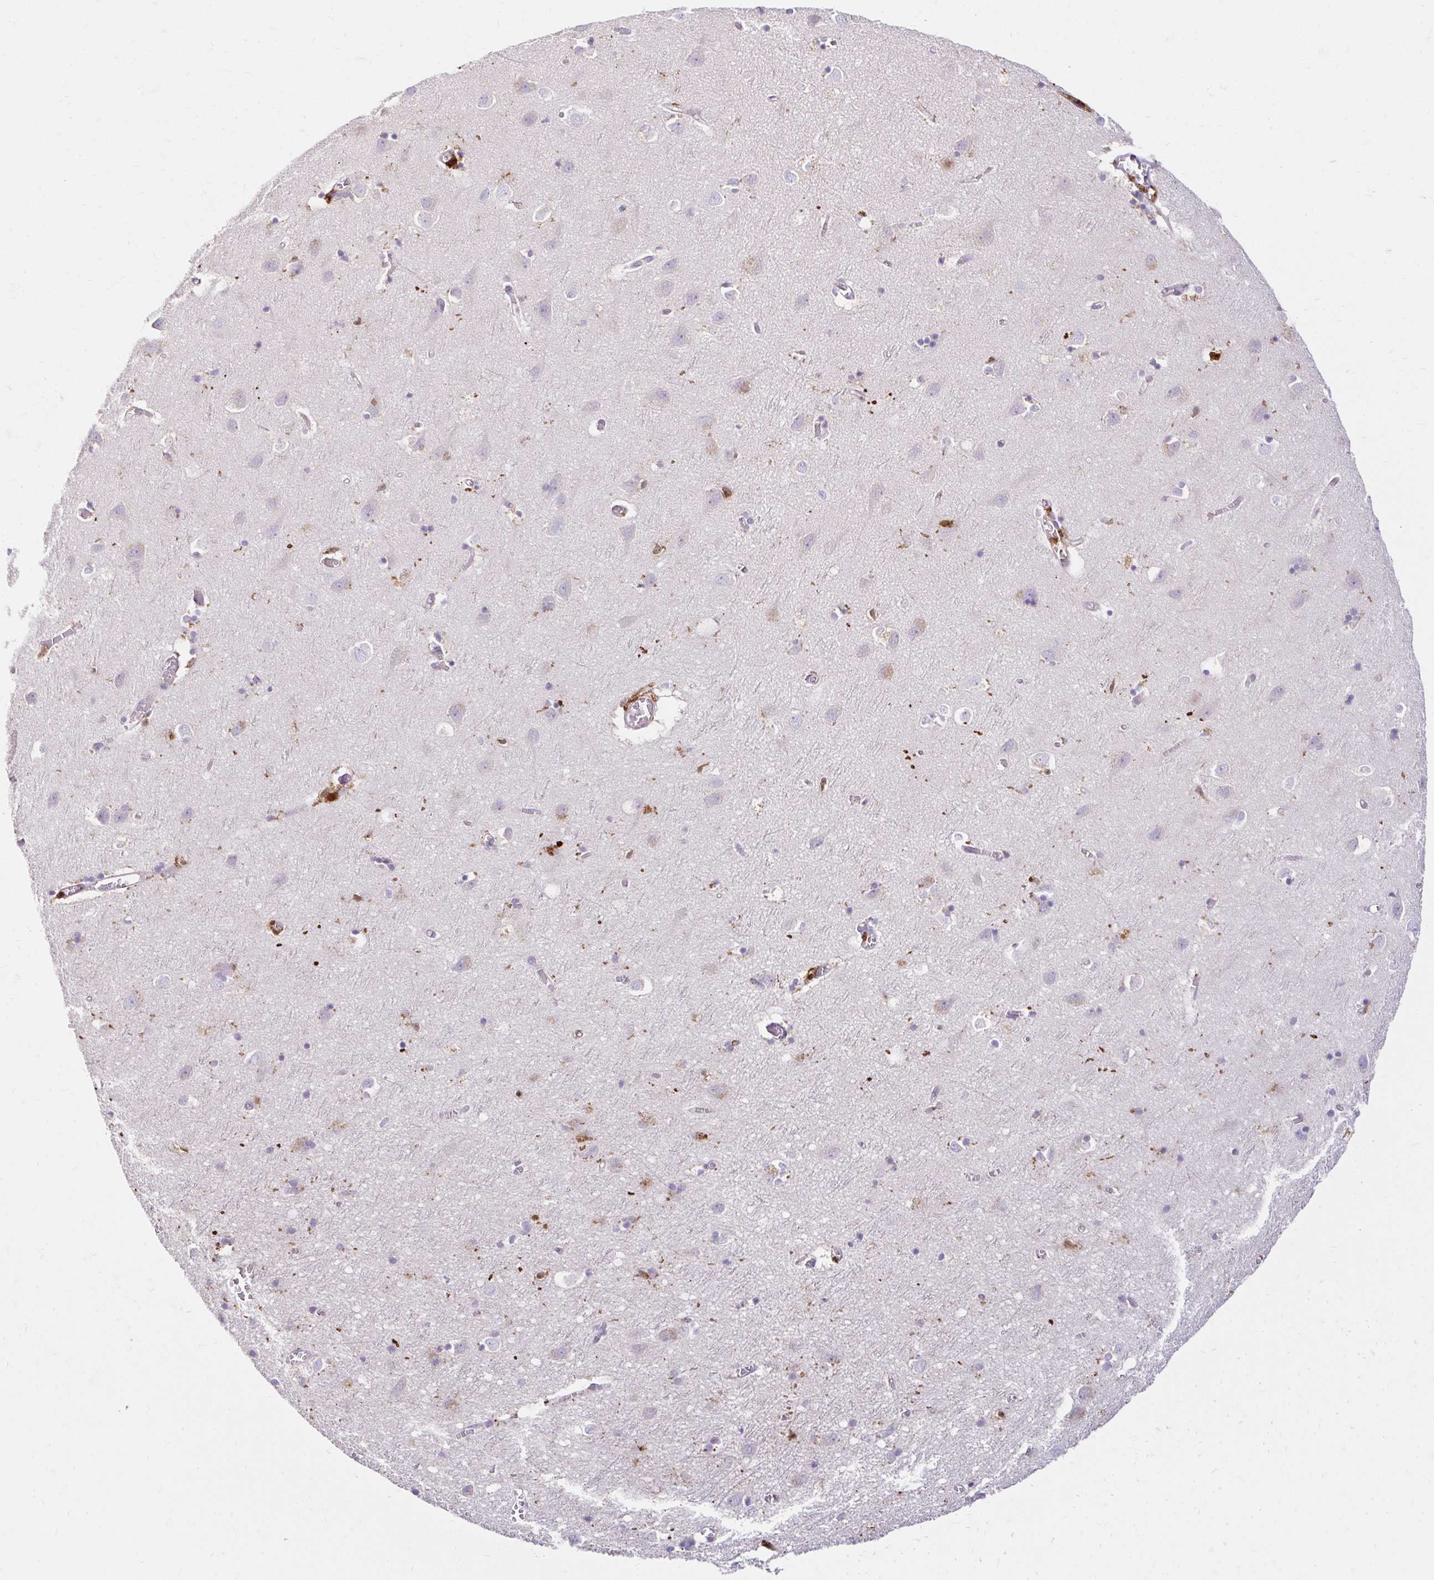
{"staining": {"intensity": "moderate", "quantity": "<25%", "location": "cytoplasmic/membranous,nuclear"}, "tissue": "cerebral cortex", "cell_type": "Endothelial cells", "image_type": "normal", "snomed": [{"axis": "morphology", "description": "Normal tissue, NOS"}, {"axis": "topography", "description": "Cerebral cortex"}], "caption": "Immunohistochemistry photomicrograph of unremarkable human cerebral cortex stained for a protein (brown), which displays low levels of moderate cytoplasmic/membranous,nuclear expression in about <25% of endothelial cells.", "gene": "PYCARD", "patient": {"sex": "male", "age": 70}}